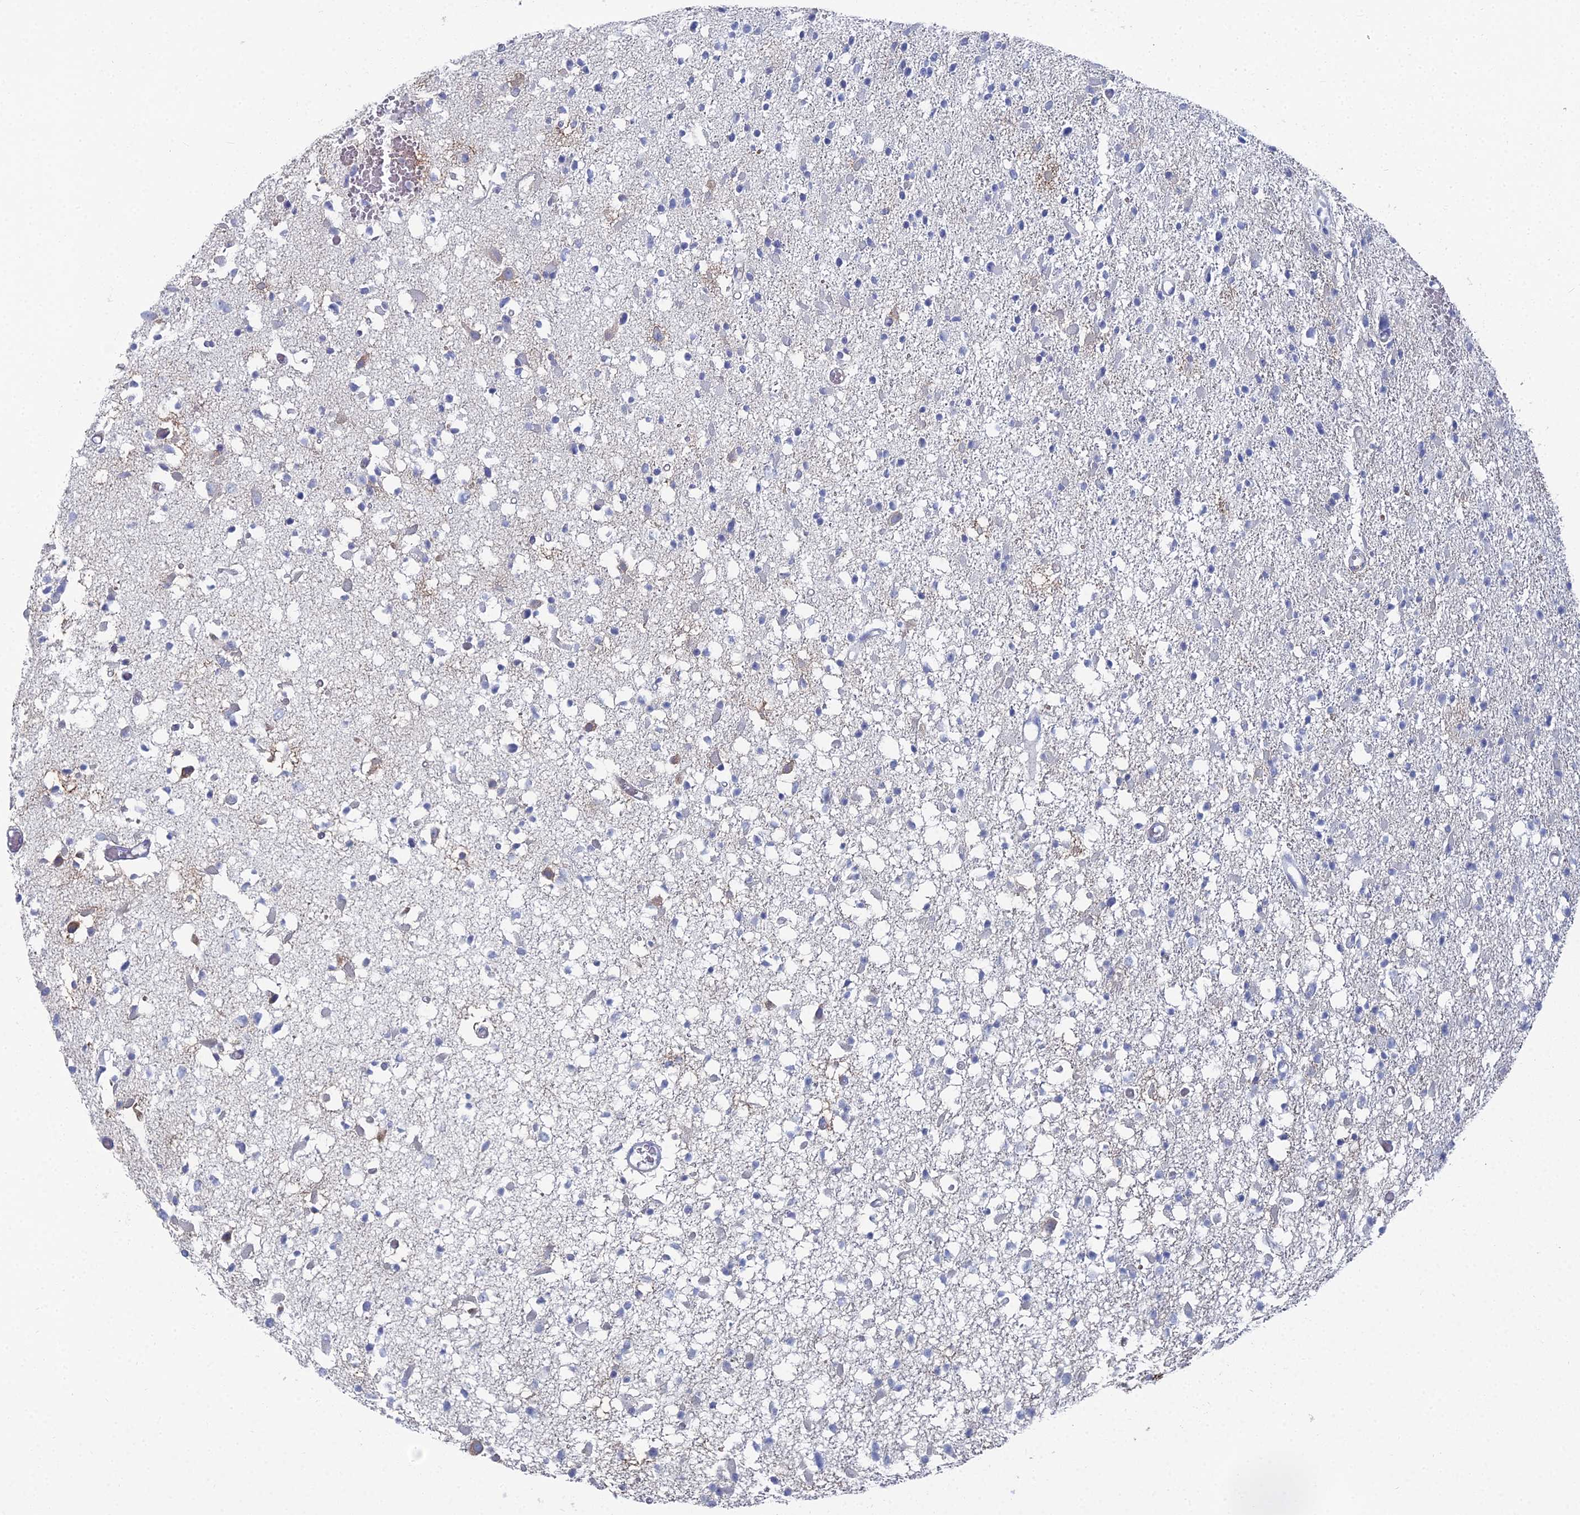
{"staining": {"intensity": "negative", "quantity": "none", "location": "none"}, "tissue": "glioma", "cell_type": "Tumor cells", "image_type": "cancer", "snomed": [{"axis": "morphology", "description": "Glioma, malignant, Low grade"}, {"axis": "topography", "description": "Brain"}], "caption": "The micrograph shows no significant positivity in tumor cells of malignant glioma (low-grade).", "gene": "CCDC149", "patient": {"sex": "female", "age": 22}}